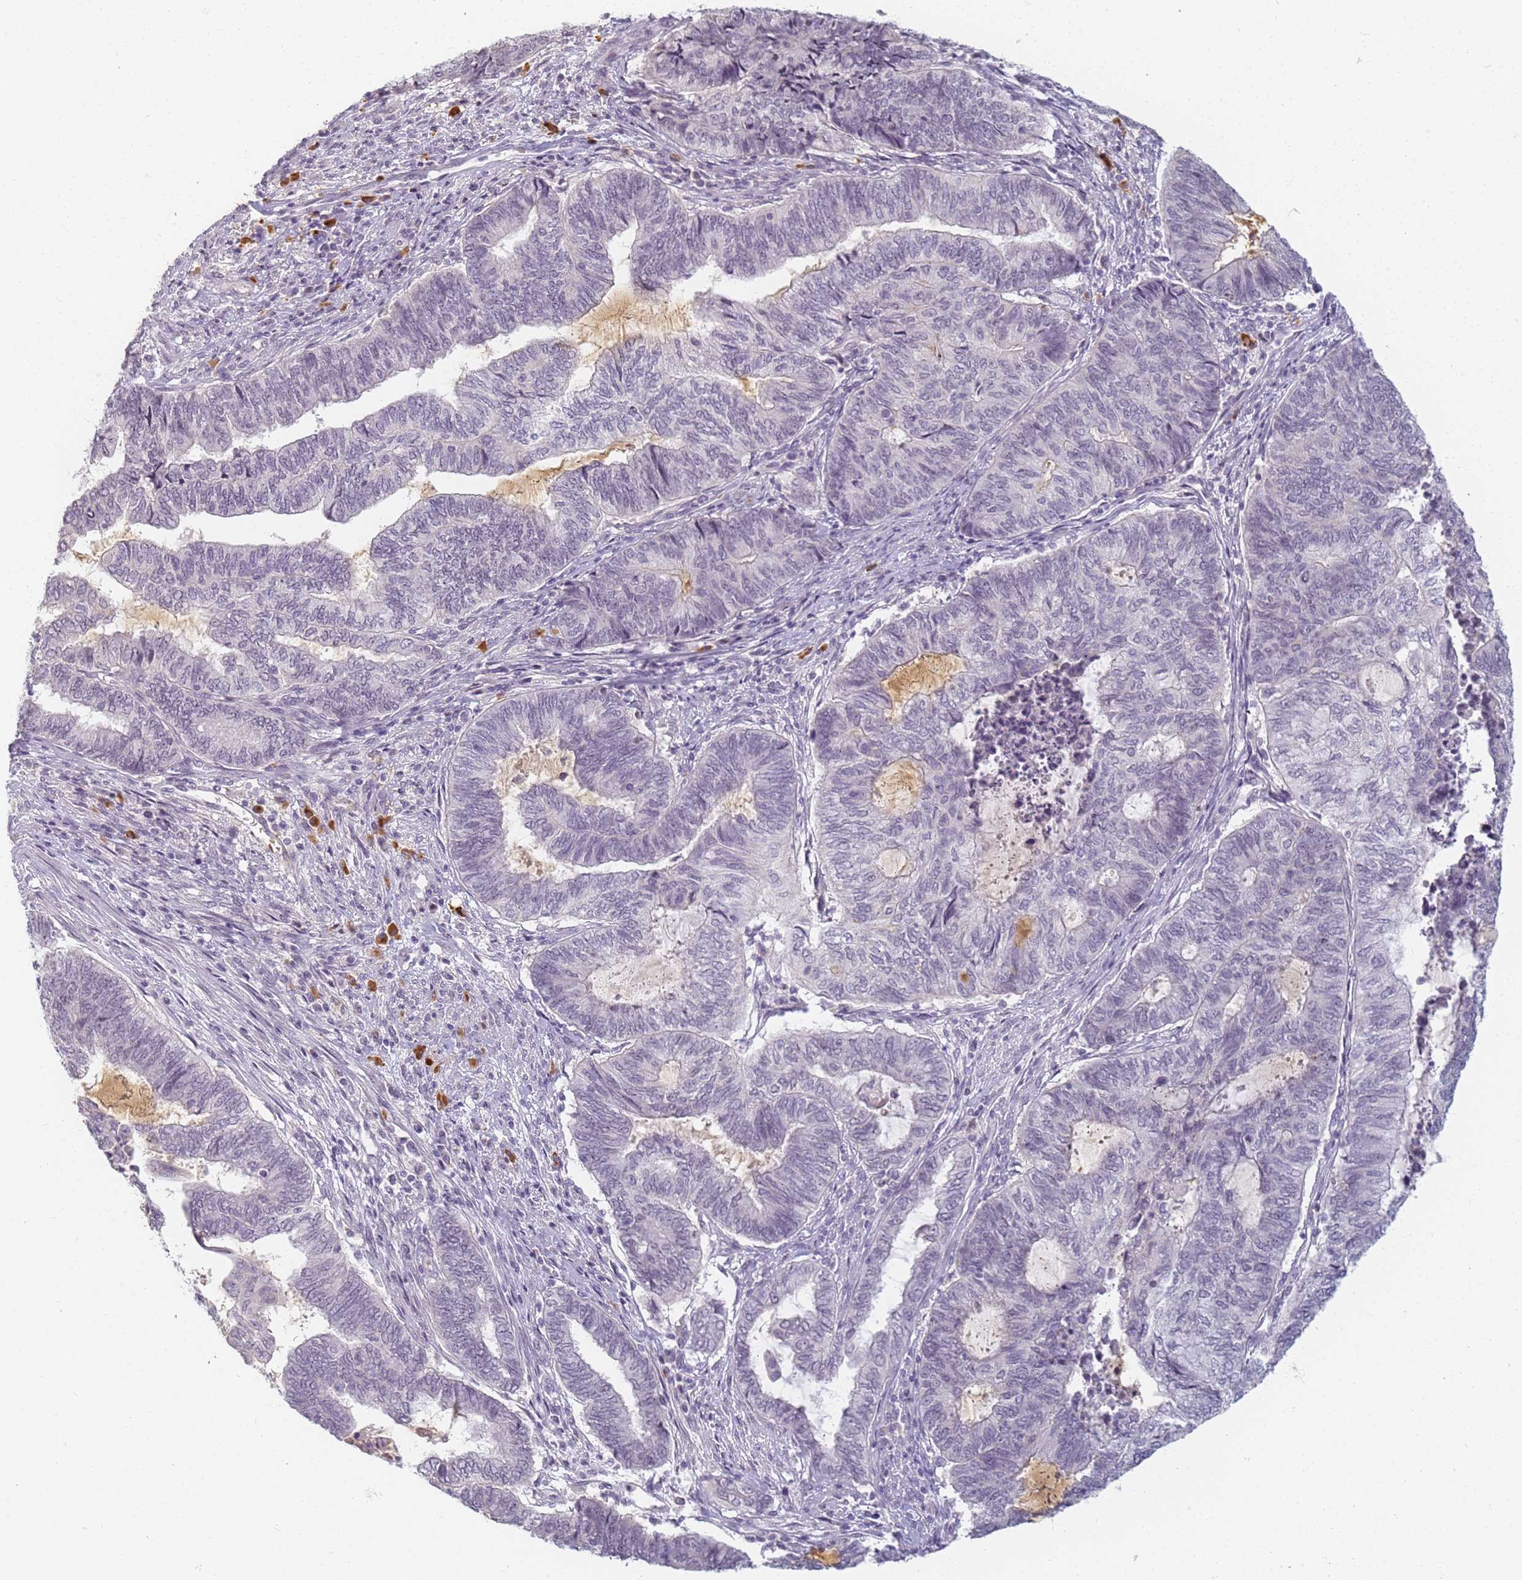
{"staining": {"intensity": "negative", "quantity": "none", "location": "none"}, "tissue": "endometrial cancer", "cell_type": "Tumor cells", "image_type": "cancer", "snomed": [{"axis": "morphology", "description": "Adenocarcinoma, NOS"}, {"axis": "topography", "description": "Uterus"}, {"axis": "topography", "description": "Endometrium"}], "caption": "Tumor cells are negative for protein expression in human endometrial adenocarcinoma. (DAB (3,3'-diaminobenzidine) immunohistochemistry with hematoxylin counter stain).", "gene": "SLC38A9", "patient": {"sex": "female", "age": 70}}